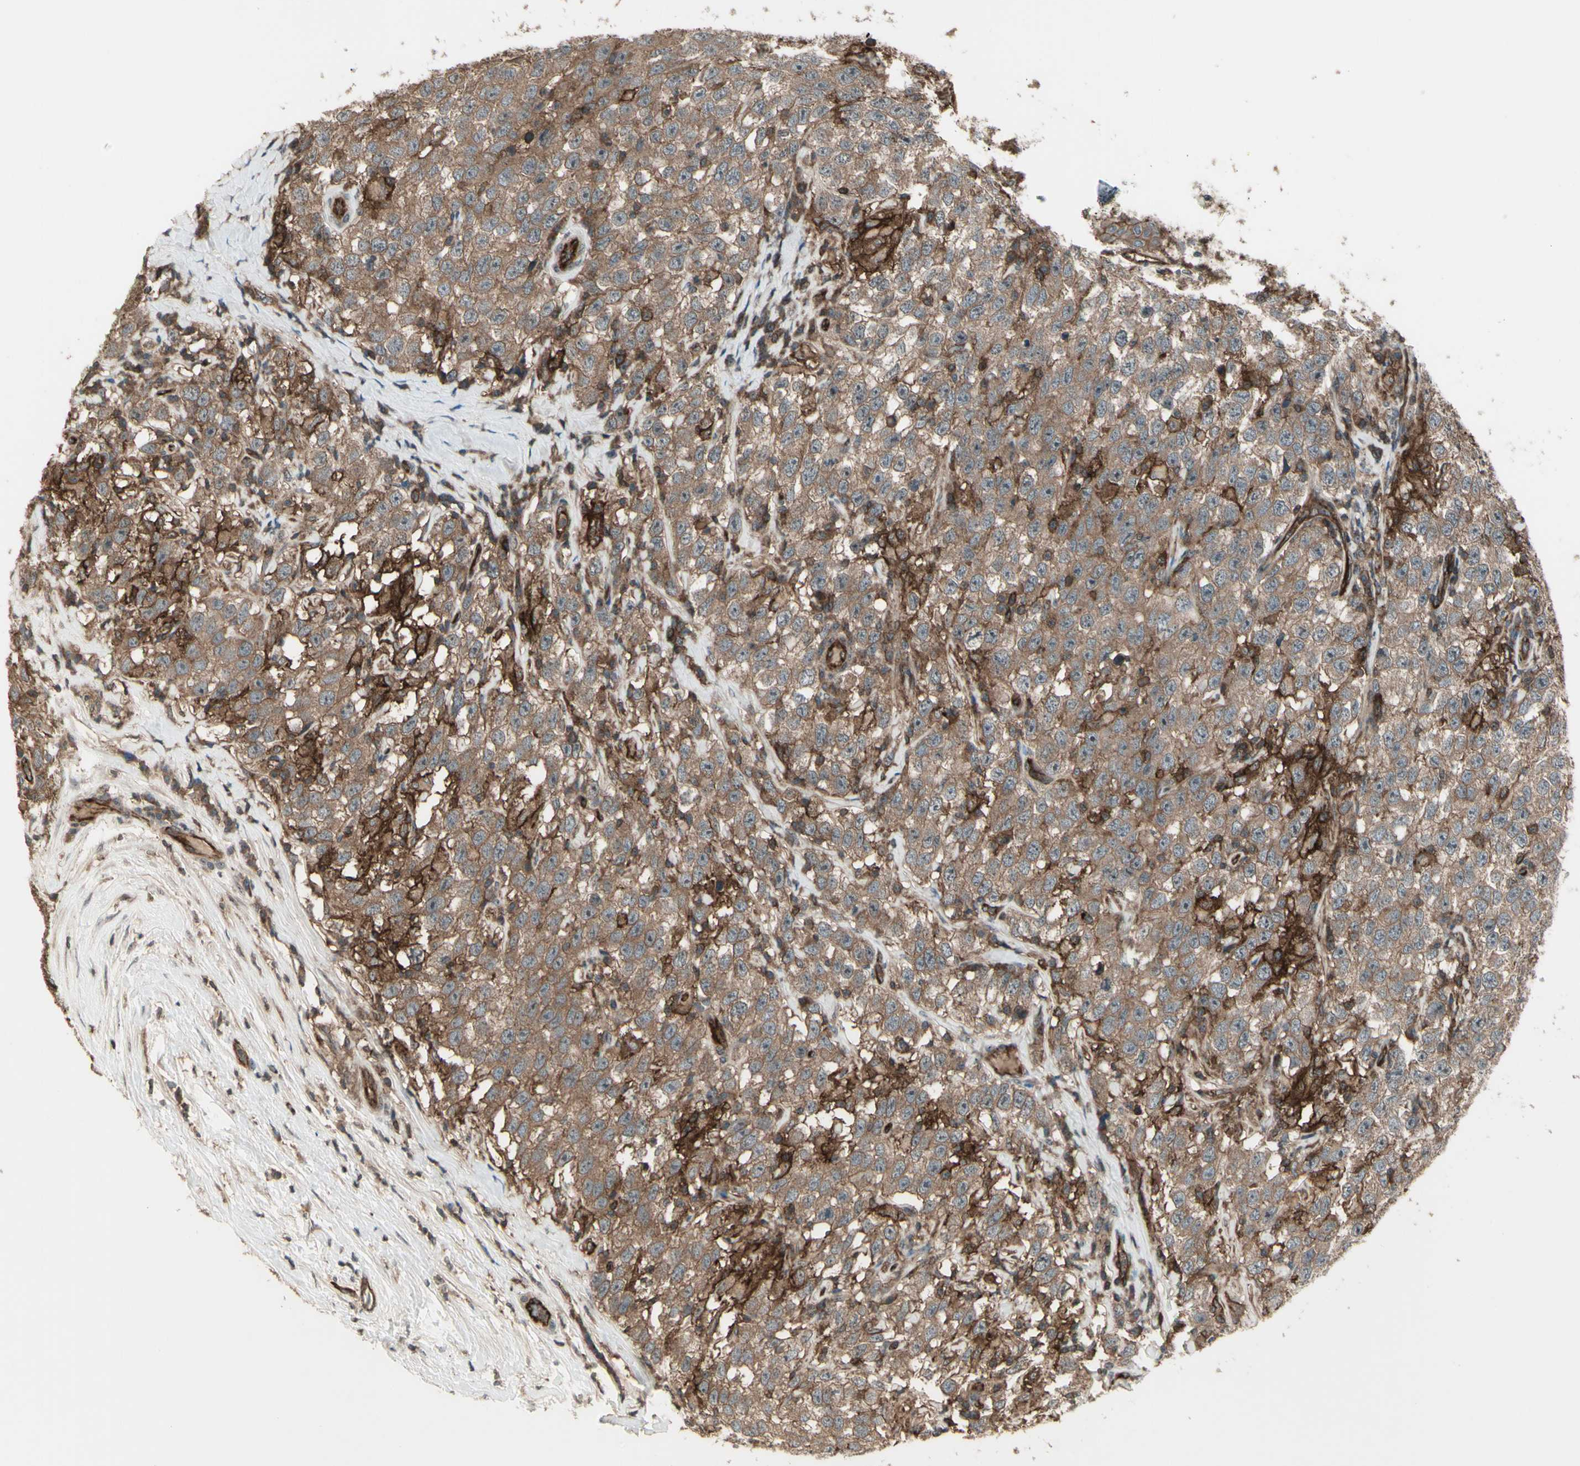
{"staining": {"intensity": "moderate", "quantity": ">75%", "location": "cytoplasmic/membranous"}, "tissue": "testis cancer", "cell_type": "Tumor cells", "image_type": "cancer", "snomed": [{"axis": "morphology", "description": "Seminoma, NOS"}, {"axis": "topography", "description": "Testis"}], "caption": "High-magnification brightfield microscopy of testis cancer (seminoma) stained with DAB (brown) and counterstained with hematoxylin (blue). tumor cells exhibit moderate cytoplasmic/membranous staining is present in approximately>75% of cells.", "gene": "FXYD5", "patient": {"sex": "male", "age": 41}}